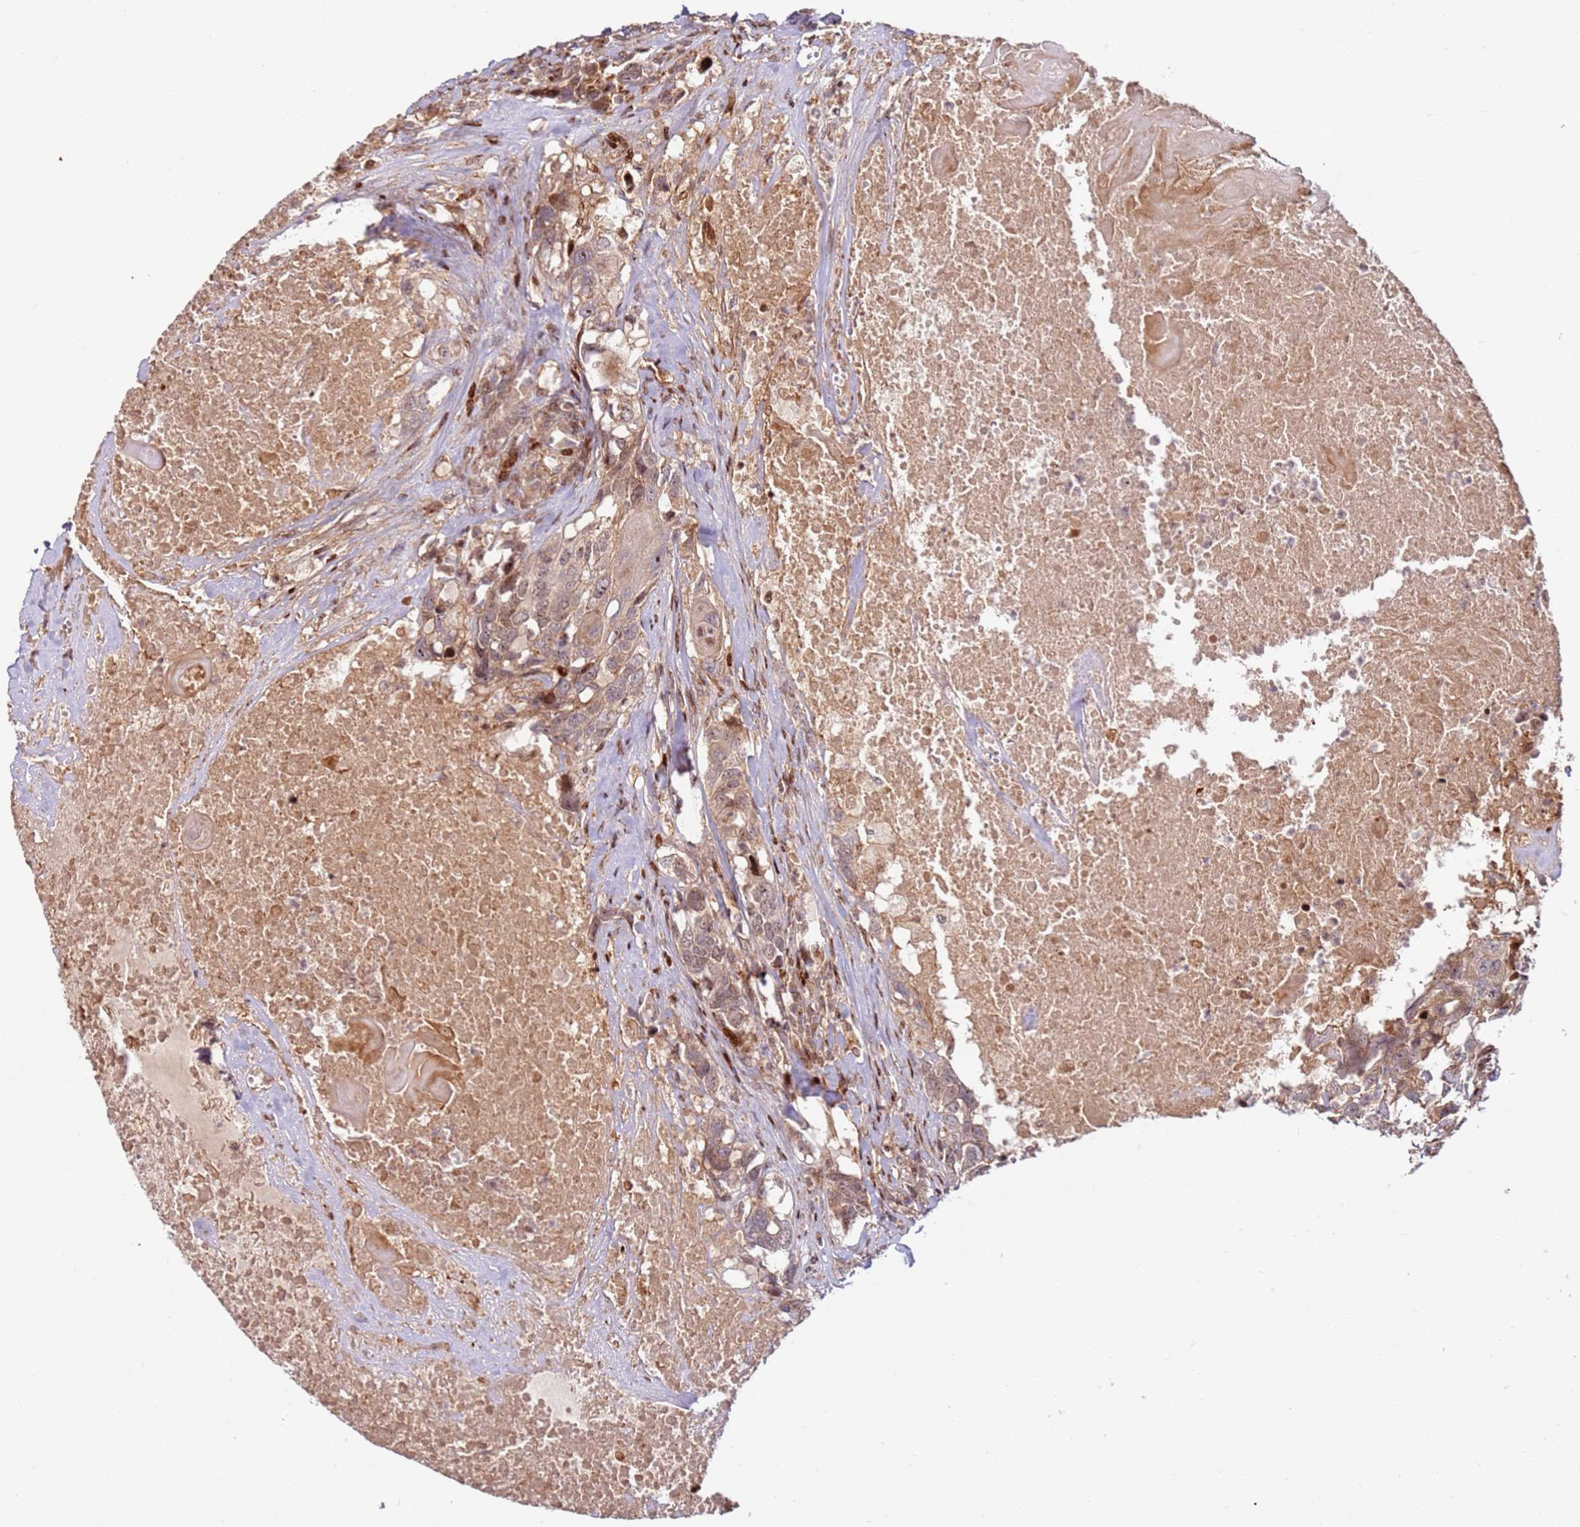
{"staining": {"intensity": "weak", "quantity": "25%-75%", "location": "cytoplasmic/membranous"}, "tissue": "head and neck cancer", "cell_type": "Tumor cells", "image_type": "cancer", "snomed": [{"axis": "morphology", "description": "Squamous cell carcinoma, NOS"}, {"axis": "topography", "description": "Head-Neck"}], "caption": "Weak cytoplasmic/membranous positivity is appreciated in approximately 25%-75% of tumor cells in head and neck cancer.", "gene": "TMEM233", "patient": {"sex": "male", "age": 66}}